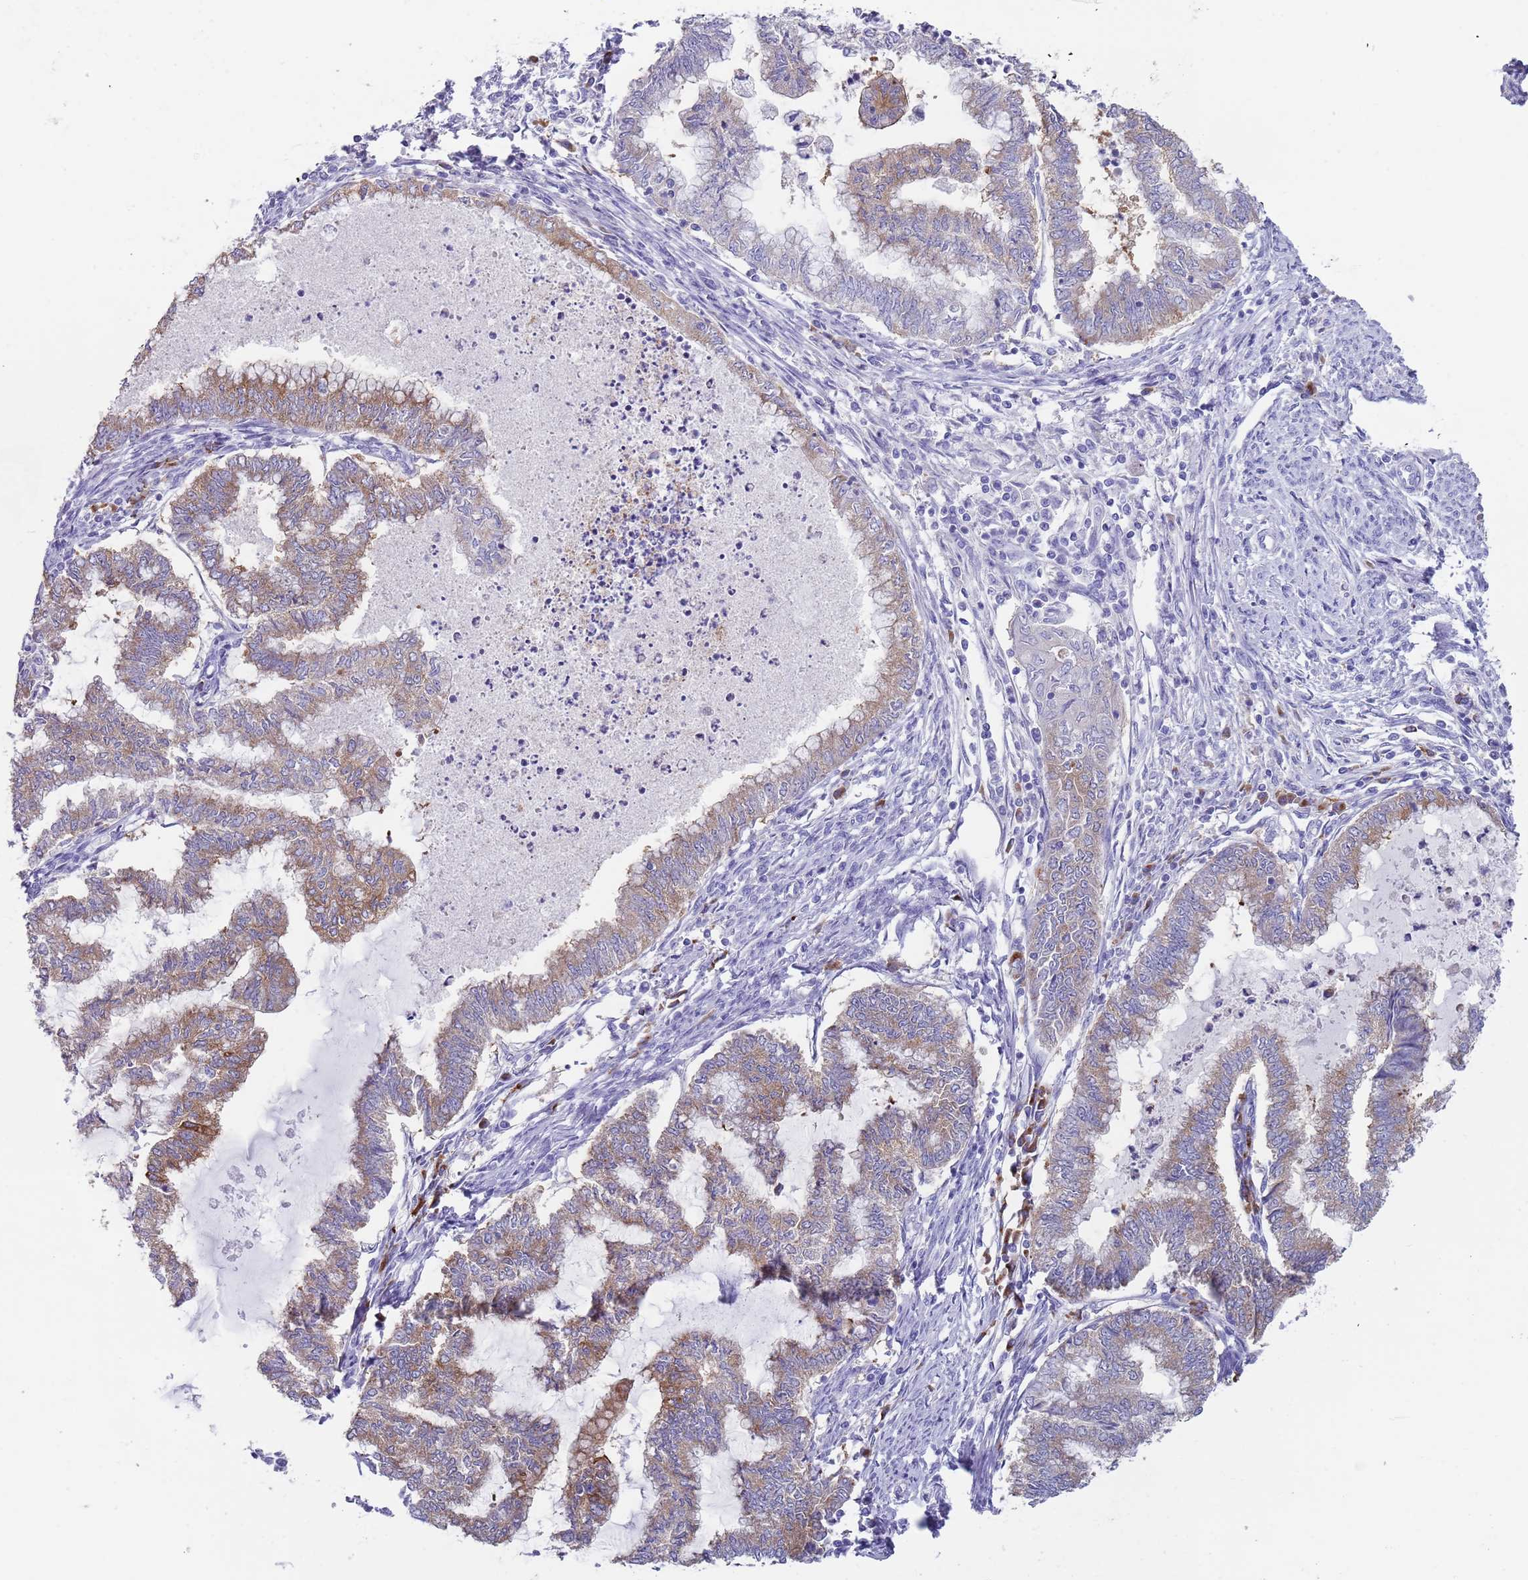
{"staining": {"intensity": "moderate", "quantity": "25%-75%", "location": "cytoplasmic/membranous"}, "tissue": "endometrial cancer", "cell_type": "Tumor cells", "image_type": "cancer", "snomed": [{"axis": "morphology", "description": "Adenocarcinoma, NOS"}, {"axis": "topography", "description": "Endometrium"}], "caption": "High-magnification brightfield microscopy of adenocarcinoma (endometrial) stained with DAB (brown) and counterstained with hematoxylin (blue). tumor cells exhibit moderate cytoplasmic/membranous expression is seen in approximately25%-75% of cells.", "gene": "TYW1", "patient": {"sex": "female", "age": 79}}